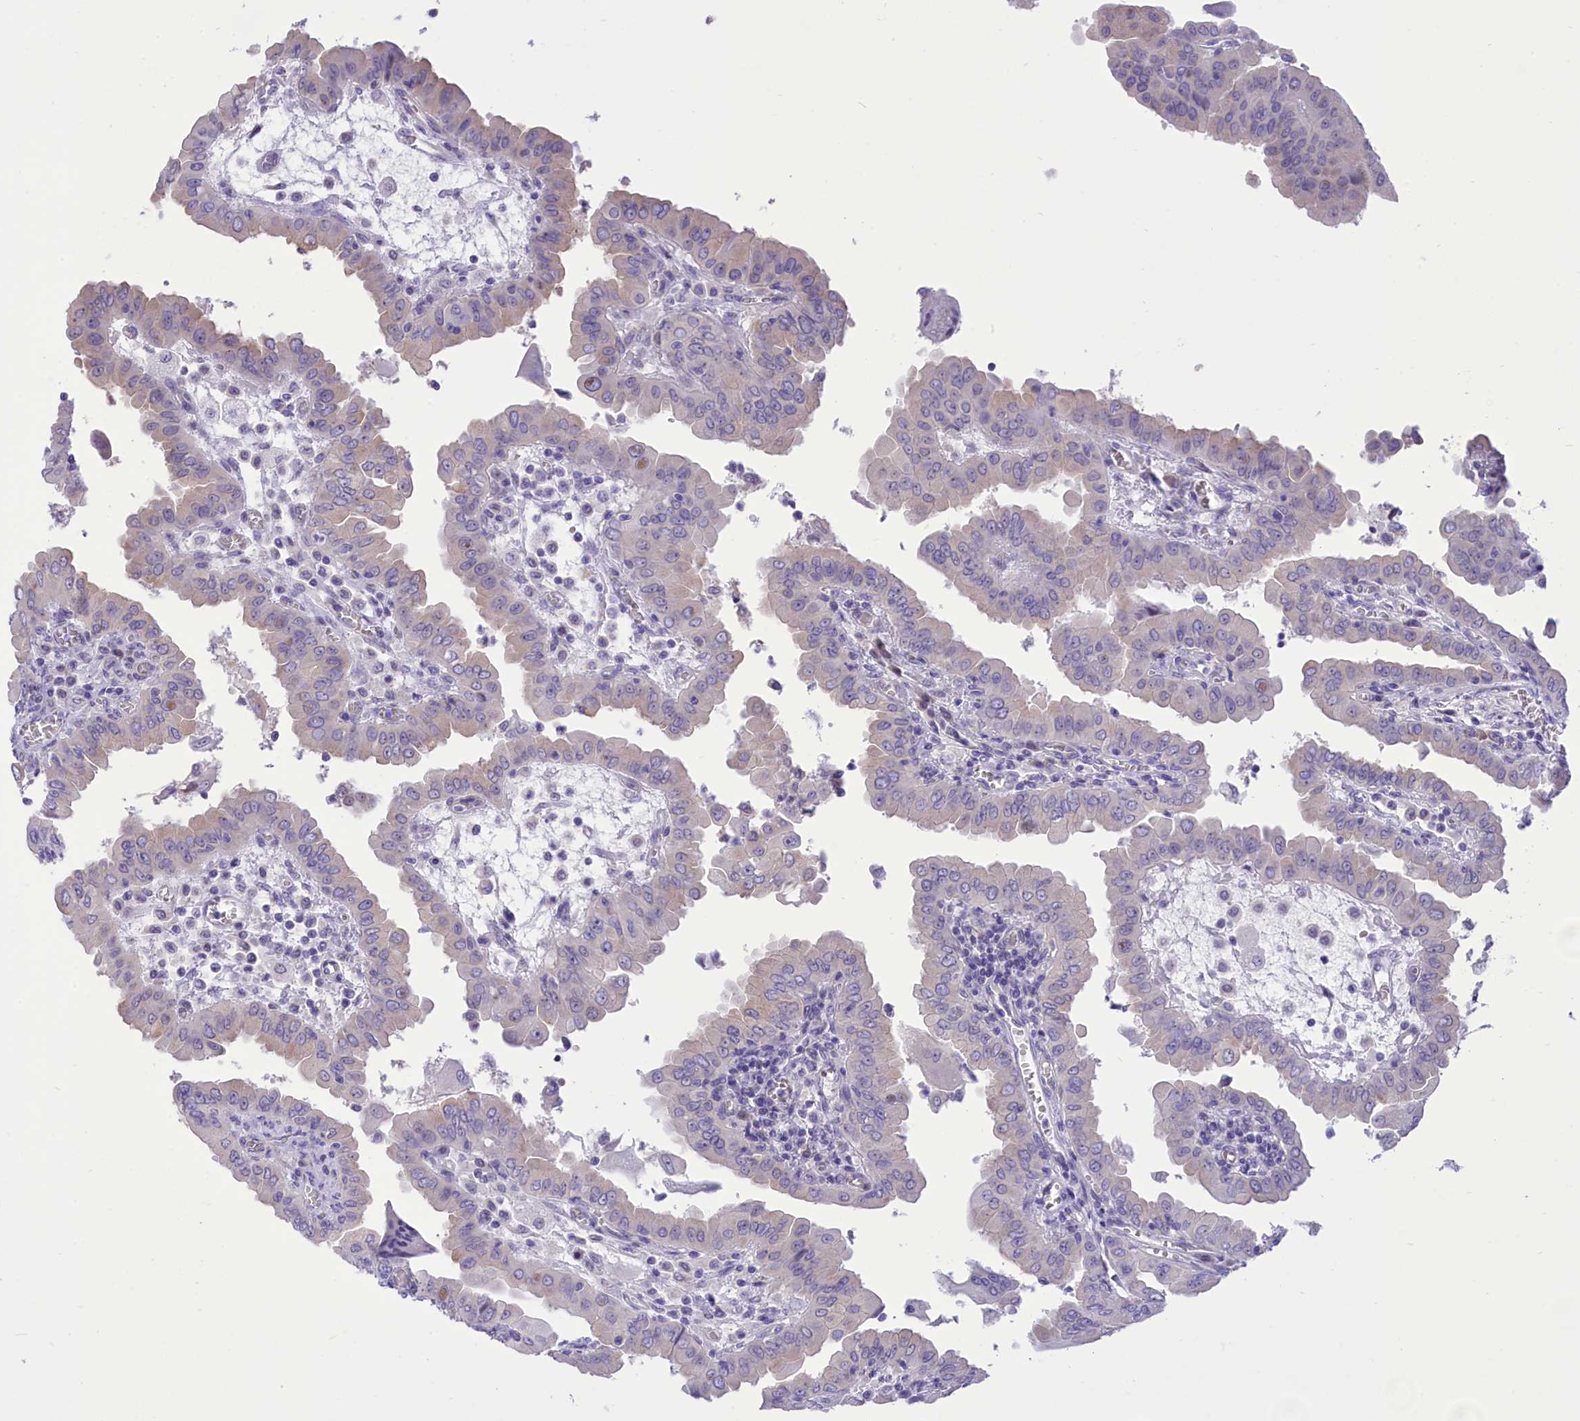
{"staining": {"intensity": "negative", "quantity": "none", "location": "none"}, "tissue": "thyroid cancer", "cell_type": "Tumor cells", "image_type": "cancer", "snomed": [{"axis": "morphology", "description": "Papillary adenocarcinoma, NOS"}, {"axis": "topography", "description": "Thyroid gland"}], "caption": "Immunohistochemical staining of thyroid papillary adenocarcinoma exhibits no significant expression in tumor cells.", "gene": "DCAF16", "patient": {"sex": "male", "age": 33}}